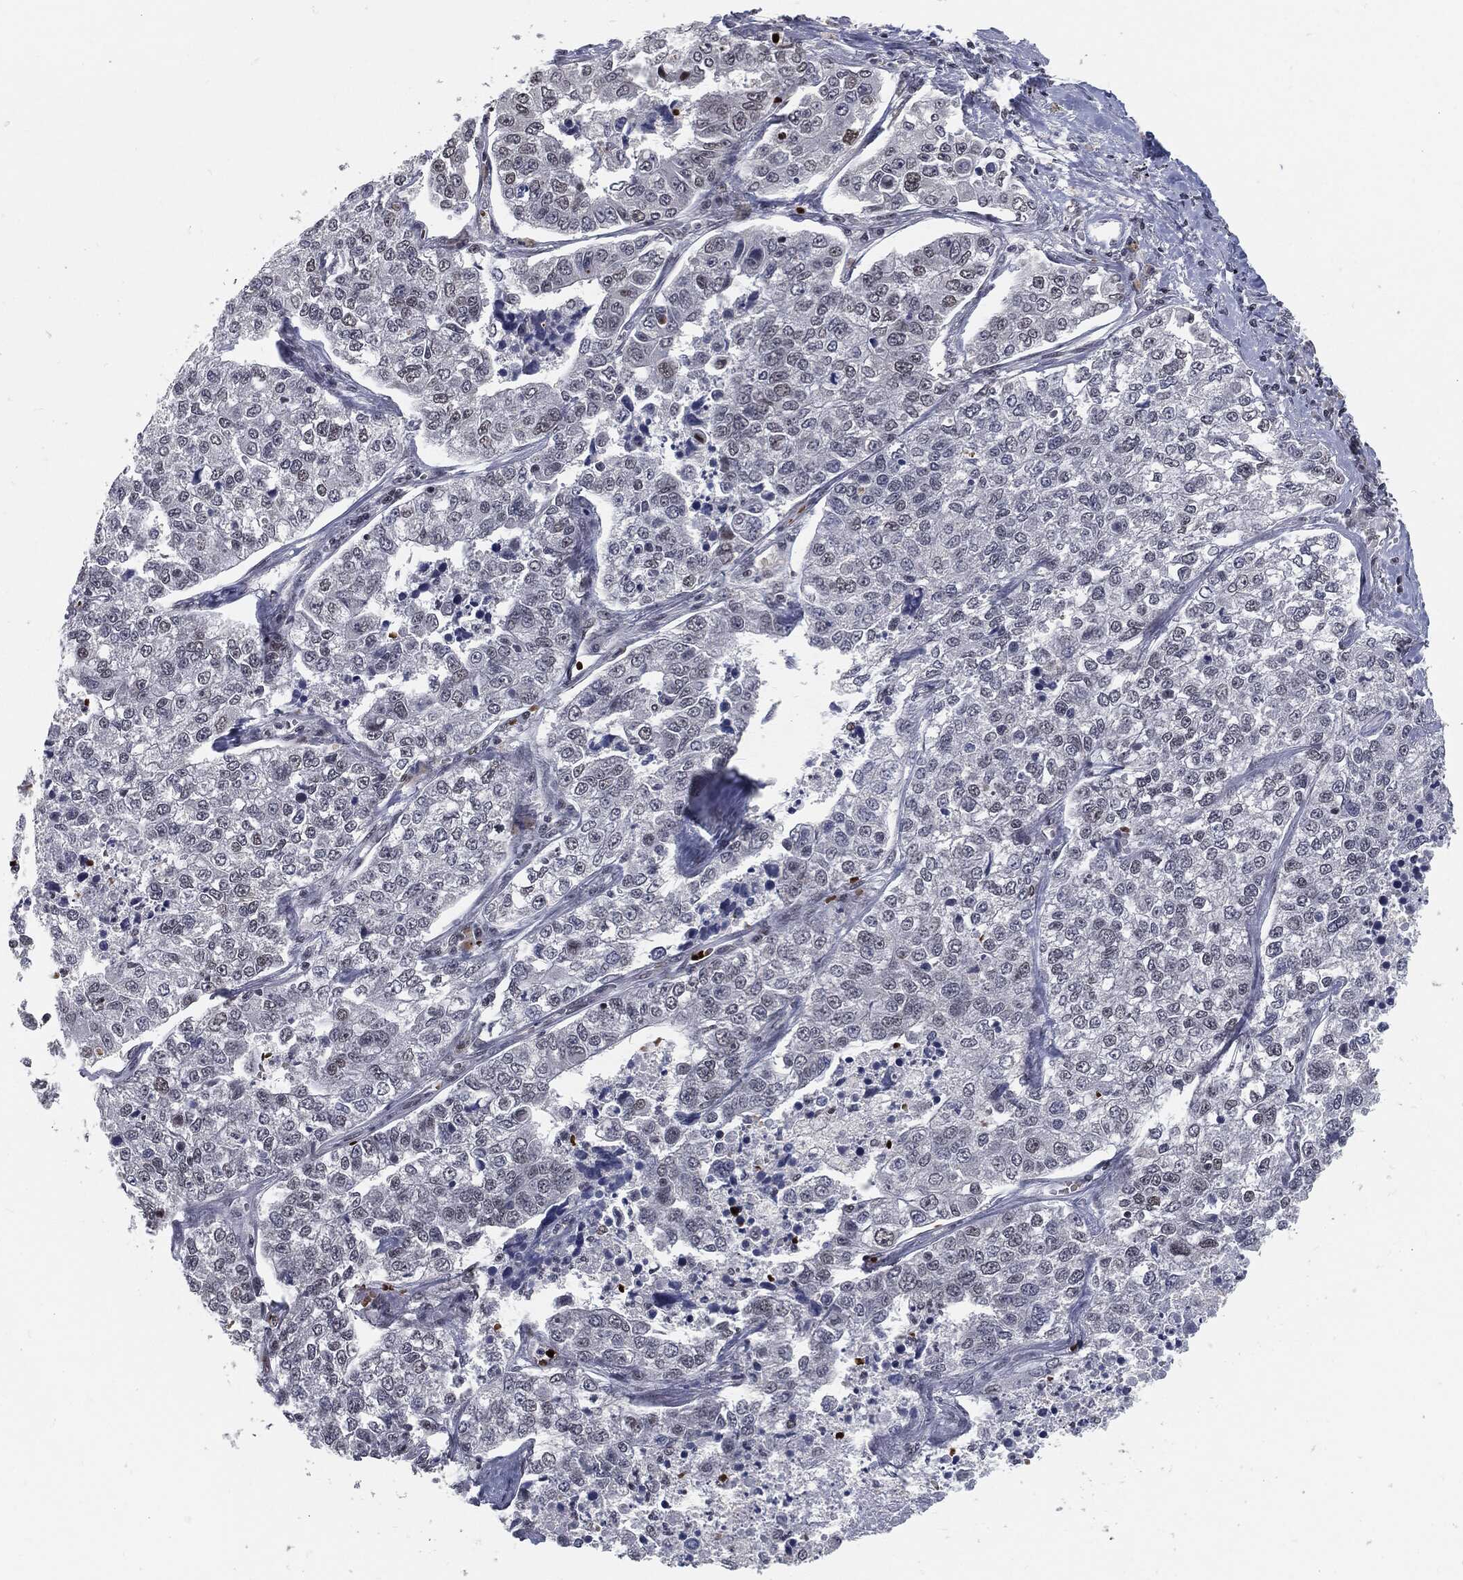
{"staining": {"intensity": "negative", "quantity": "none", "location": "none"}, "tissue": "lung cancer", "cell_type": "Tumor cells", "image_type": "cancer", "snomed": [{"axis": "morphology", "description": "Adenocarcinoma, NOS"}, {"axis": "topography", "description": "Lung"}], "caption": "This is an immunohistochemistry photomicrograph of human lung cancer (adenocarcinoma). There is no expression in tumor cells.", "gene": "ANXA1", "patient": {"sex": "male", "age": 49}}